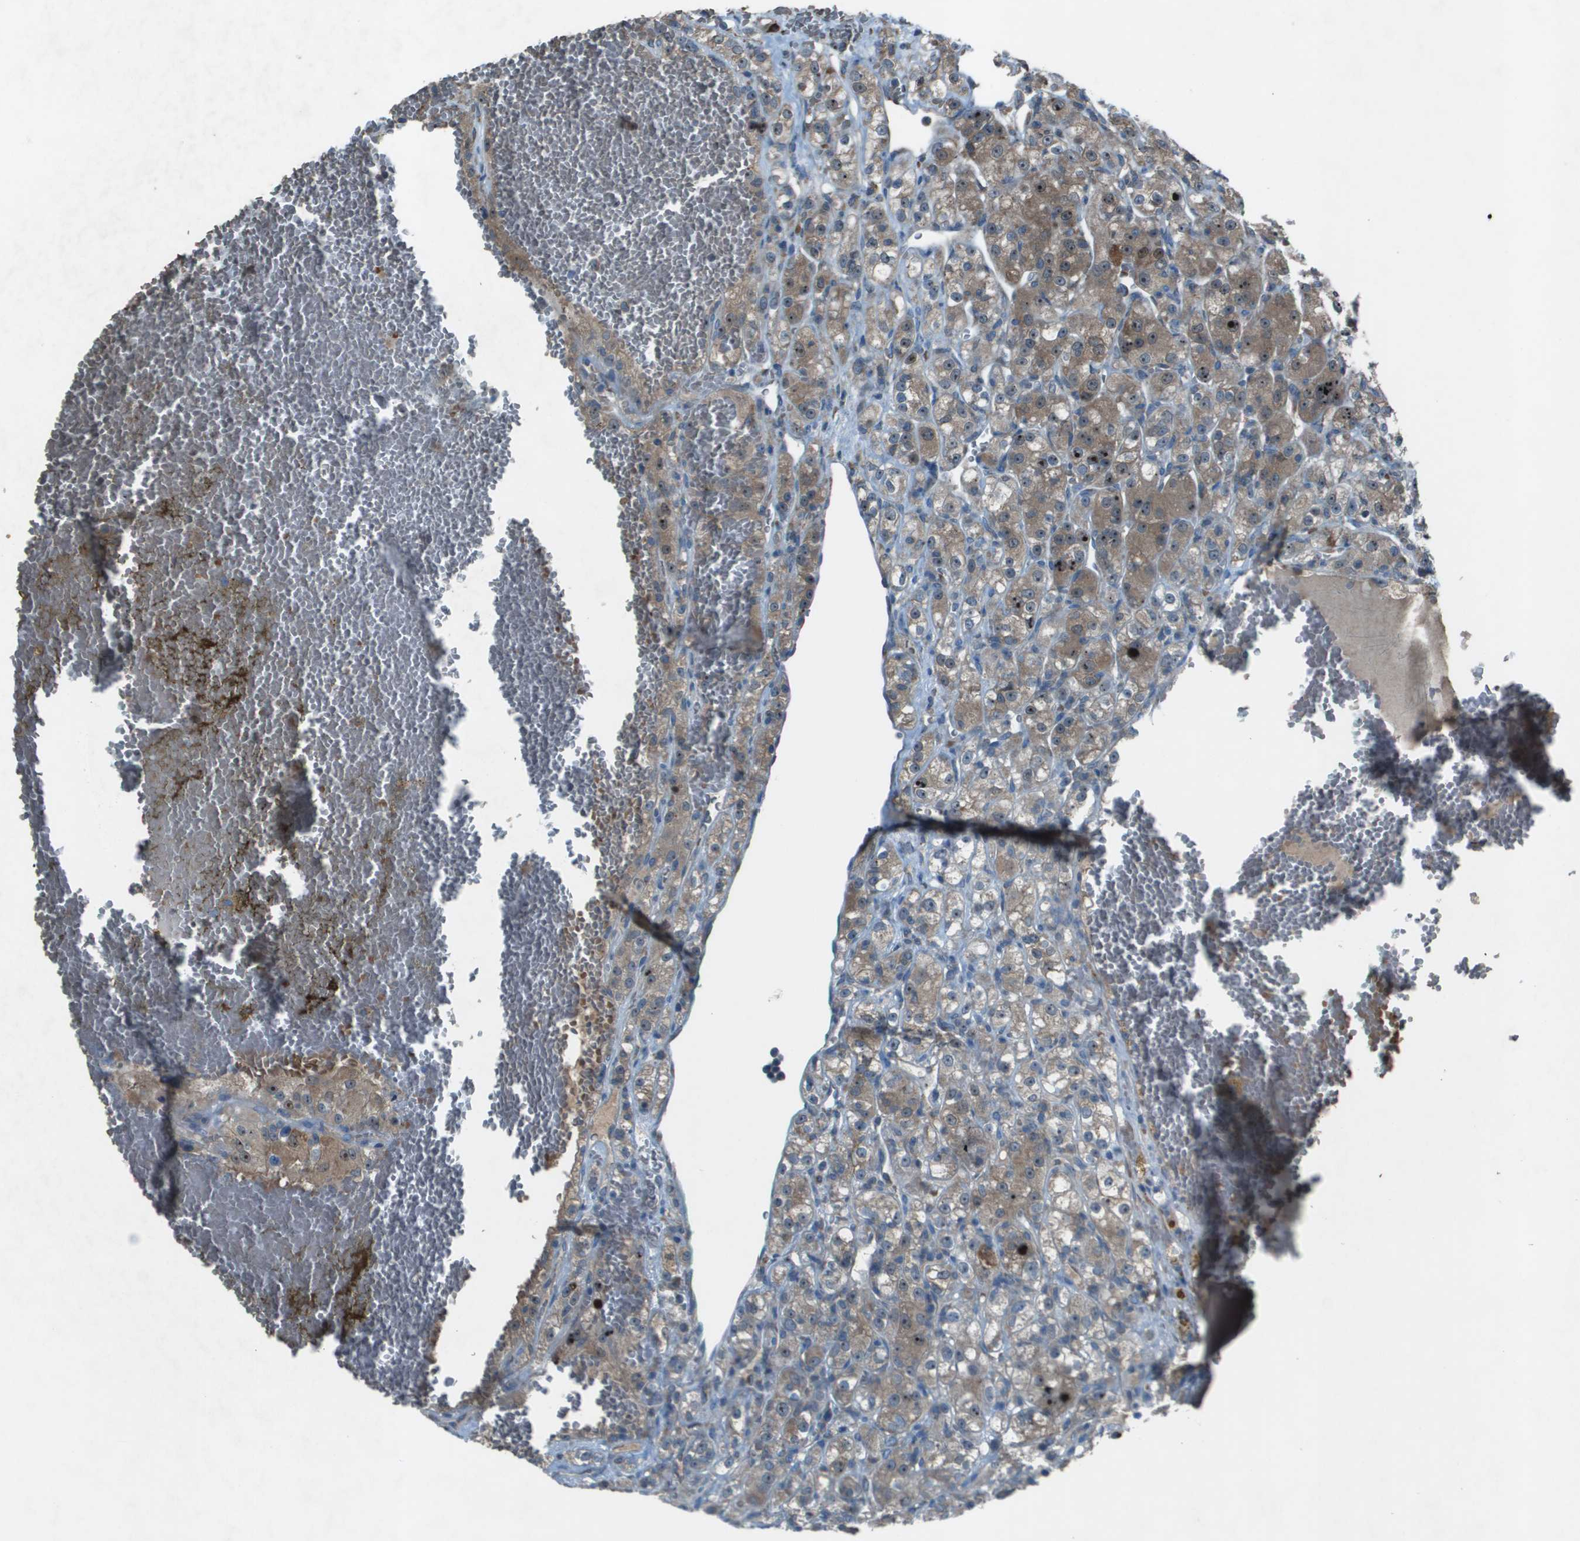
{"staining": {"intensity": "moderate", "quantity": "25%-75%", "location": "cytoplasmic/membranous,nuclear"}, "tissue": "renal cancer", "cell_type": "Tumor cells", "image_type": "cancer", "snomed": [{"axis": "morphology", "description": "Normal tissue, NOS"}, {"axis": "morphology", "description": "Adenocarcinoma, NOS"}, {"axis": "topography", "description": "Kidney"}], "caption": "Immunohistochemistry (IHC) of adenocarcinoma (renal) exhibits medium levels of moderate cytoplasmic/membranous and nuclear expression in approximately 25%-75% of tumor cells.", "gene": "UTS2", "patient": {"sex": "male", "age": 61}}